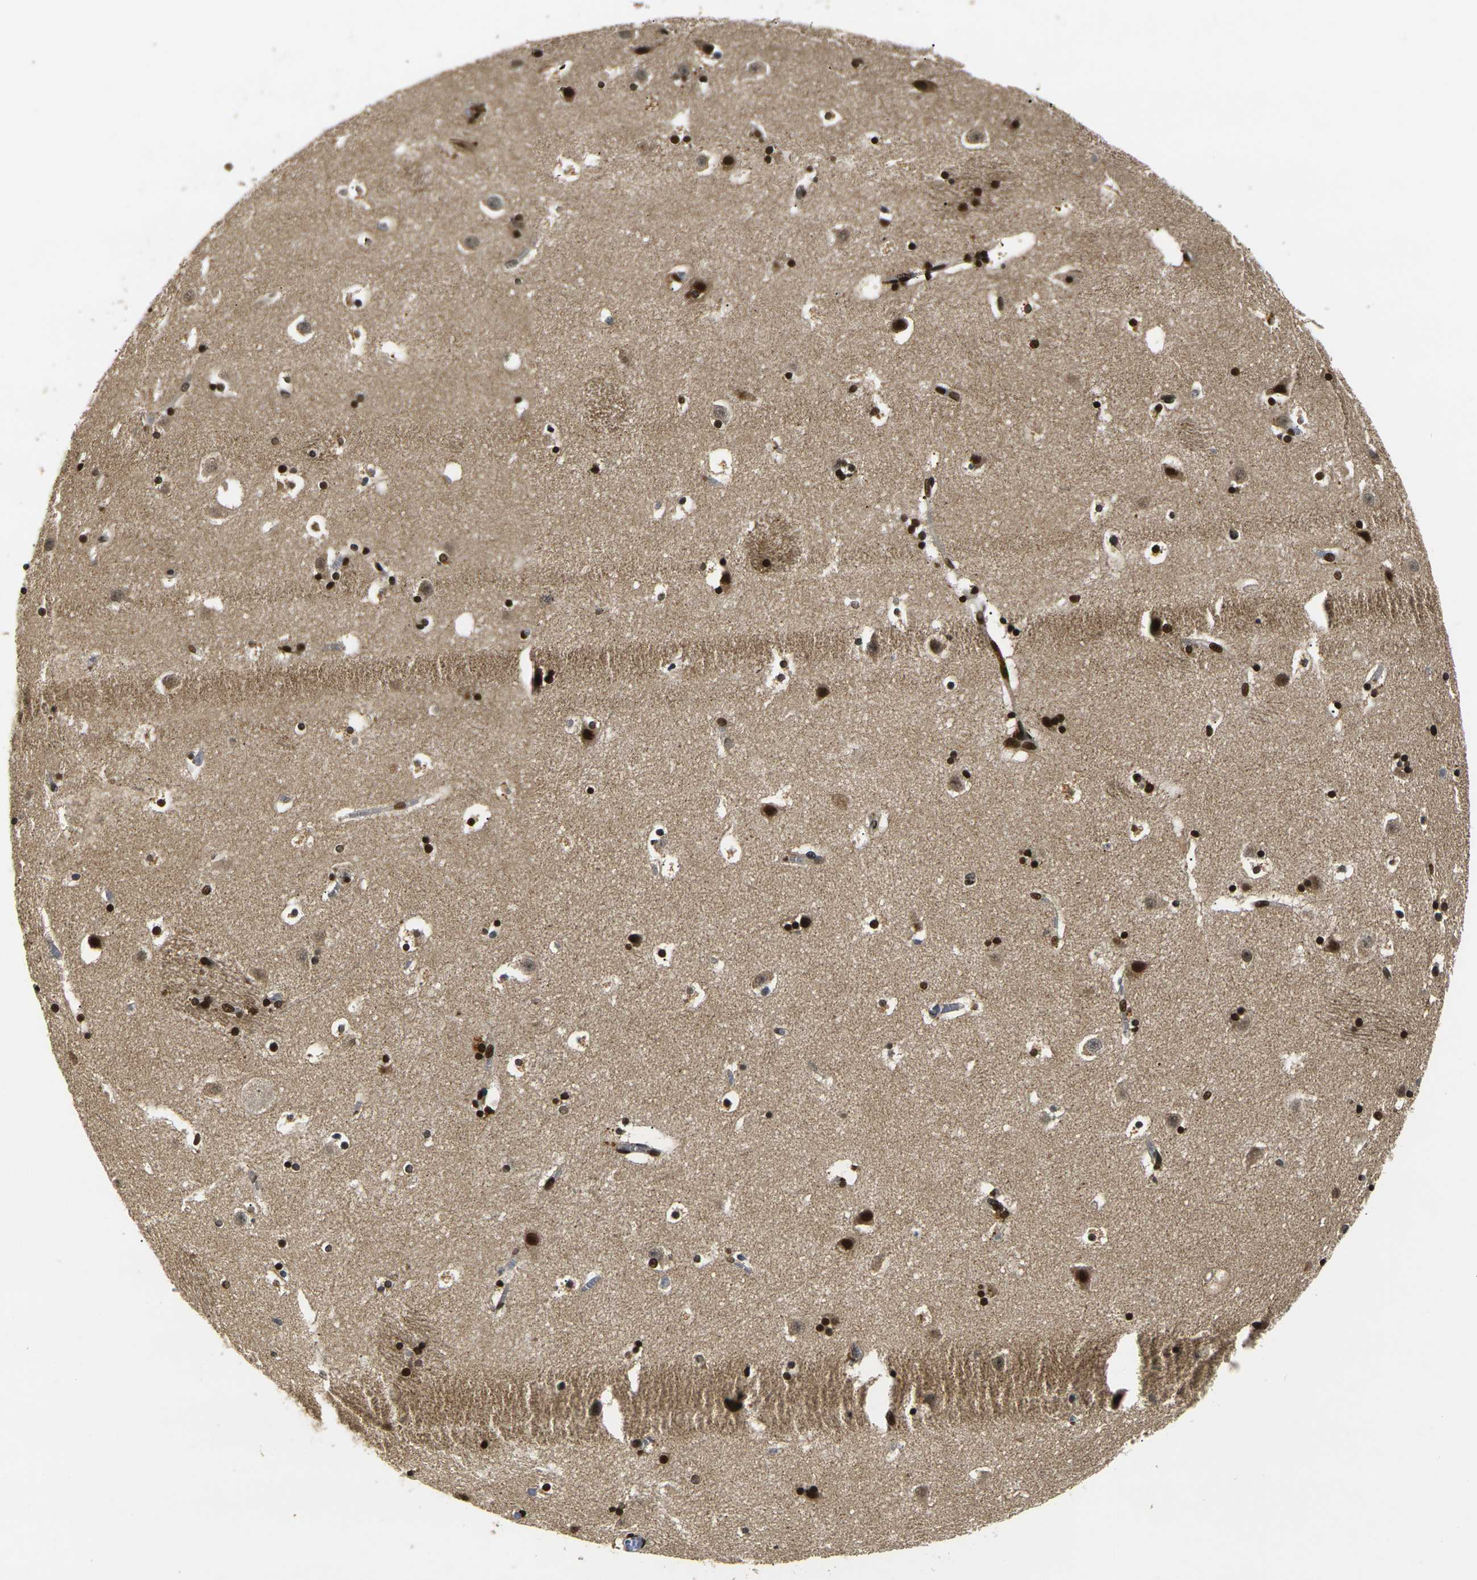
{"staining": {"intensity": "strong", "quantity": ">75%", "location": "nuclear"}, "tissue": "caudate", "cell_type": "Glial cells", "image_type": "normal", "snomed": [{"axis": "morphology", "description": "Normal tissue, NOS"}, {"axis": "topography", "description": "Lateral ventricle wall"}], "caption": "This micrograph shows benign caudate stained with immunohistochemistry to label a protein in brown. The nuclear of glial cells show strong positivity for the protein. Nuclei are counter-stained blue.", "gene": "ACTL6A", "patient": {"sex": "male", "age": 45}}